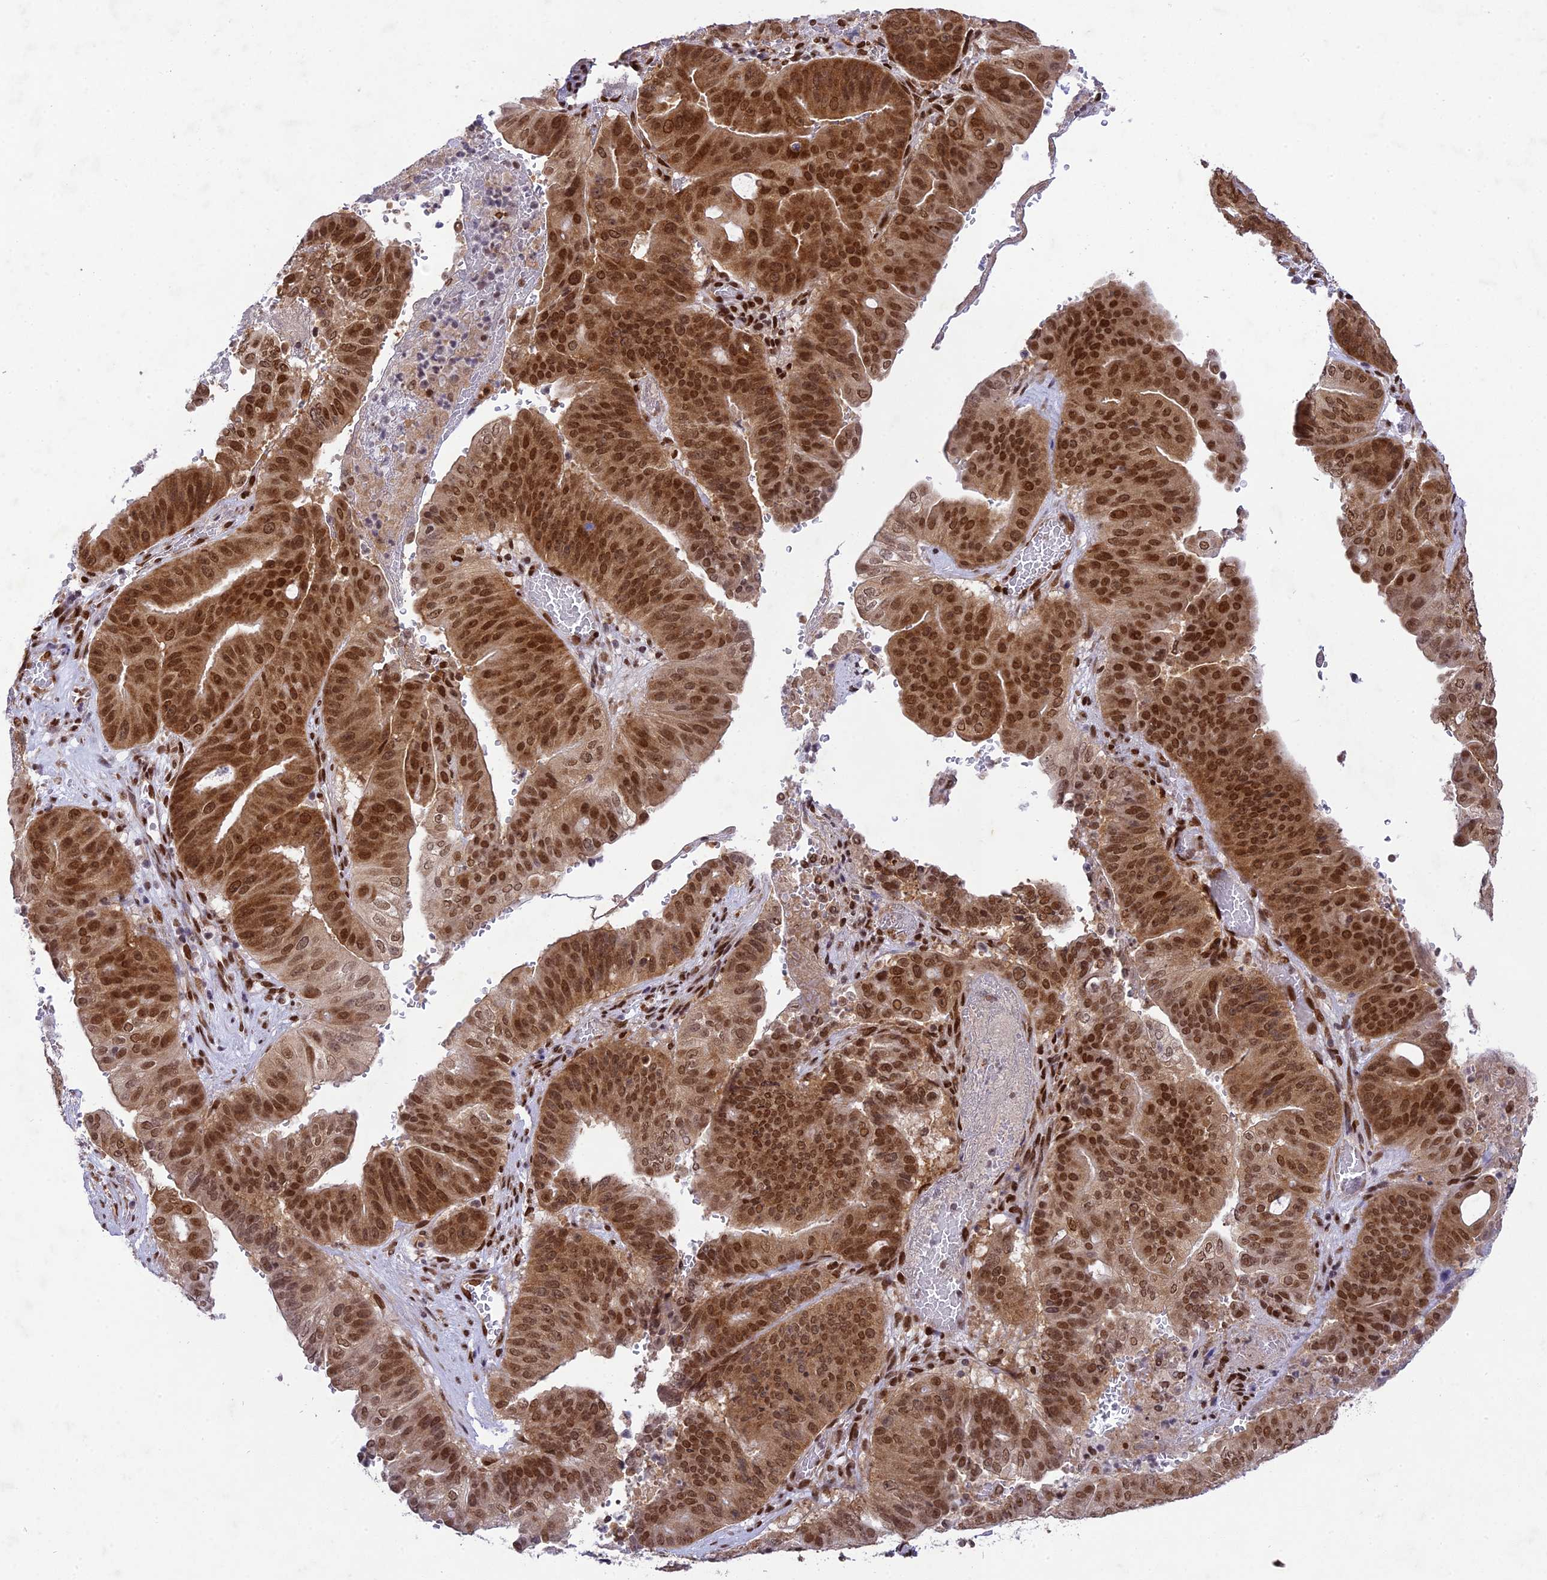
{"staining": {"intensity": "strong", "quantity": ">75%", "location": "nuclear"}, "tissue": "pancreatic cancer", "cell_type": "Tumor cells", "image_type": "cancer", "snomed": [{"axis": "morphology", "description": "Adenocarcinoma, NOS"}, {"axis": "topography", "description": "Pancreas"}], "caption": "A high amount of strong nuclear expression is seen in approximately >75% of tumor cells in adenocarcinoma (pancreatic) tissue.", "gene": "DDX1", "patient": {"sex": "female", "age": 77}}